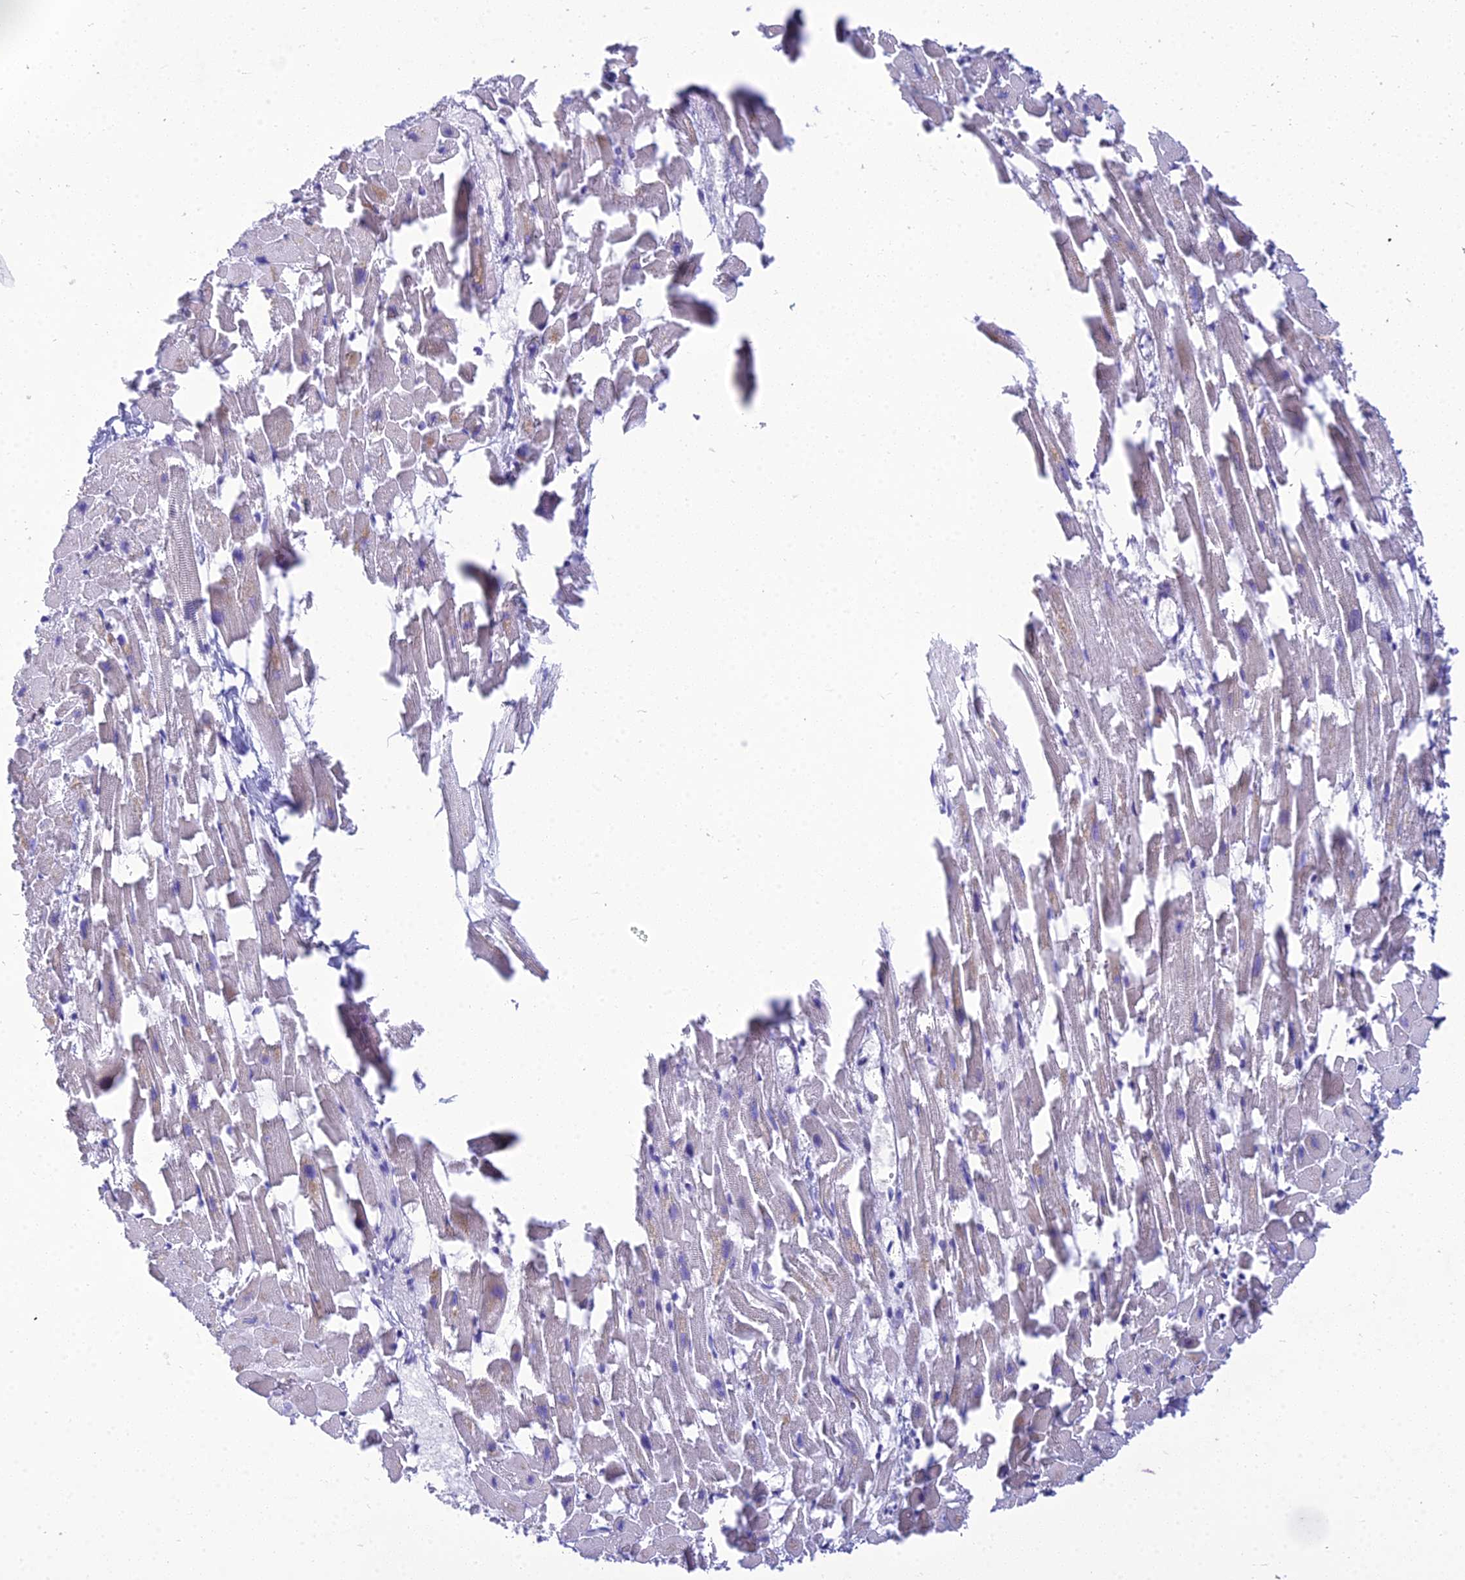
{"staining": {"intensity": "weak", "quantity": "<25%", "location": "cytoplasmic/membranous"}, "tissue": "heart muscle", "cell_type": "Cardiomyocytes", "image_type": "normal", "snomed": [{"axis": "morphology", "description": "Normal tissue, NOS"}, {"axis": "topography", "description": "Heart"}], "caption": "DAB (3,3'-diaminobenzidine) immunohistochemical staining of normal heart muscle demonstrates no significant expression in cardiomyocytes.", "gene": "ZMIZ1", "patient": {"sex": "female", "age": 64}}